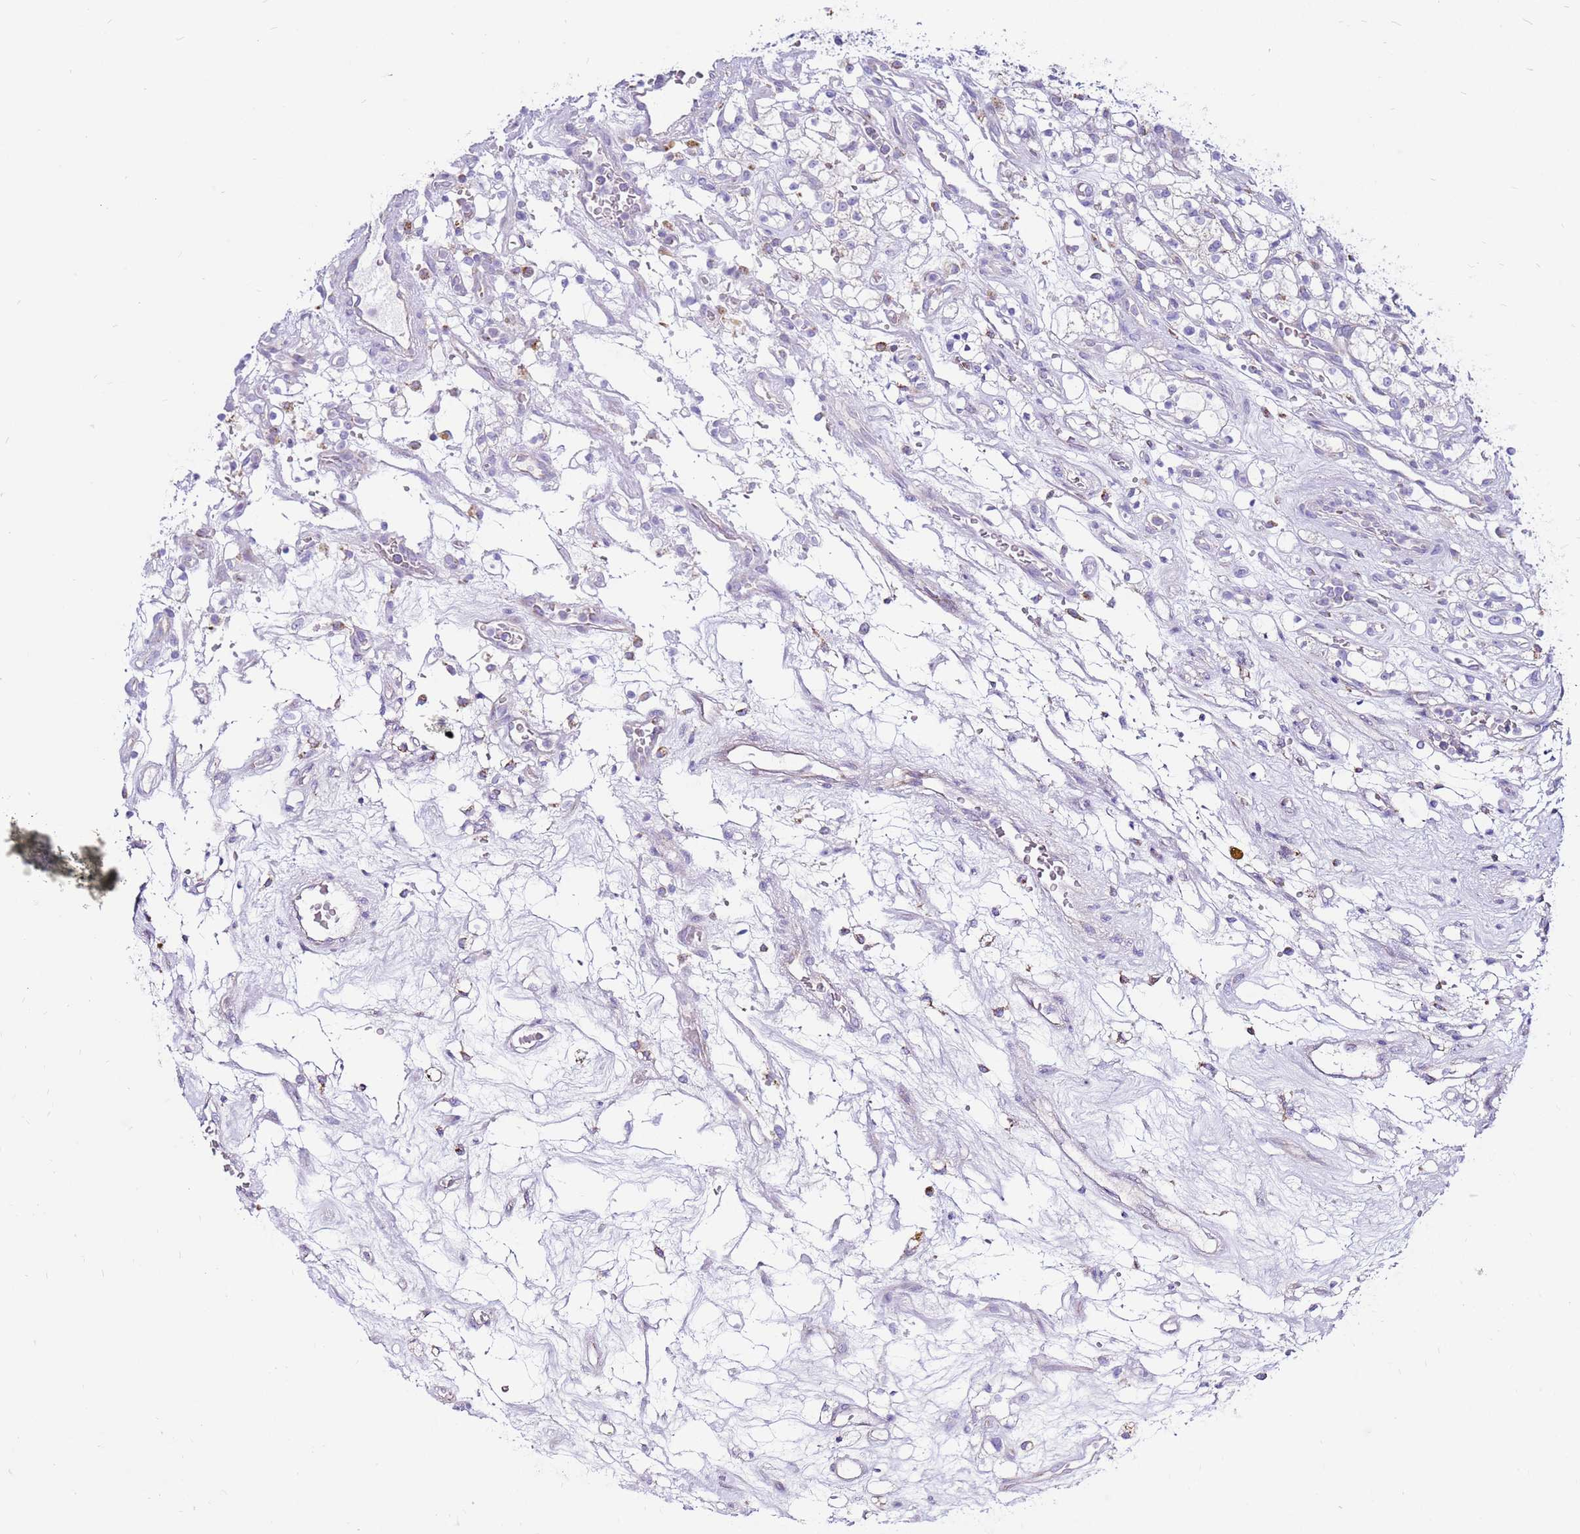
{"staining": {"intensity": "negative", "quantity": "none", "location": "none"}, "tissue": "renal cancer", "cell_type": "Tumor cells", "image_type": "cancer", "snomed": [{"axis": "morphology", "description": "Adenocarcinoma, NOS"}, {"axis": "topography", "description": "Kidney"}], "caption": "Image shows no significant protein expression in tumor cells of renal cancer (adenocarcinoma).", "gene": "IGF1R", "patient": {"sex": "female", "age": 69}}